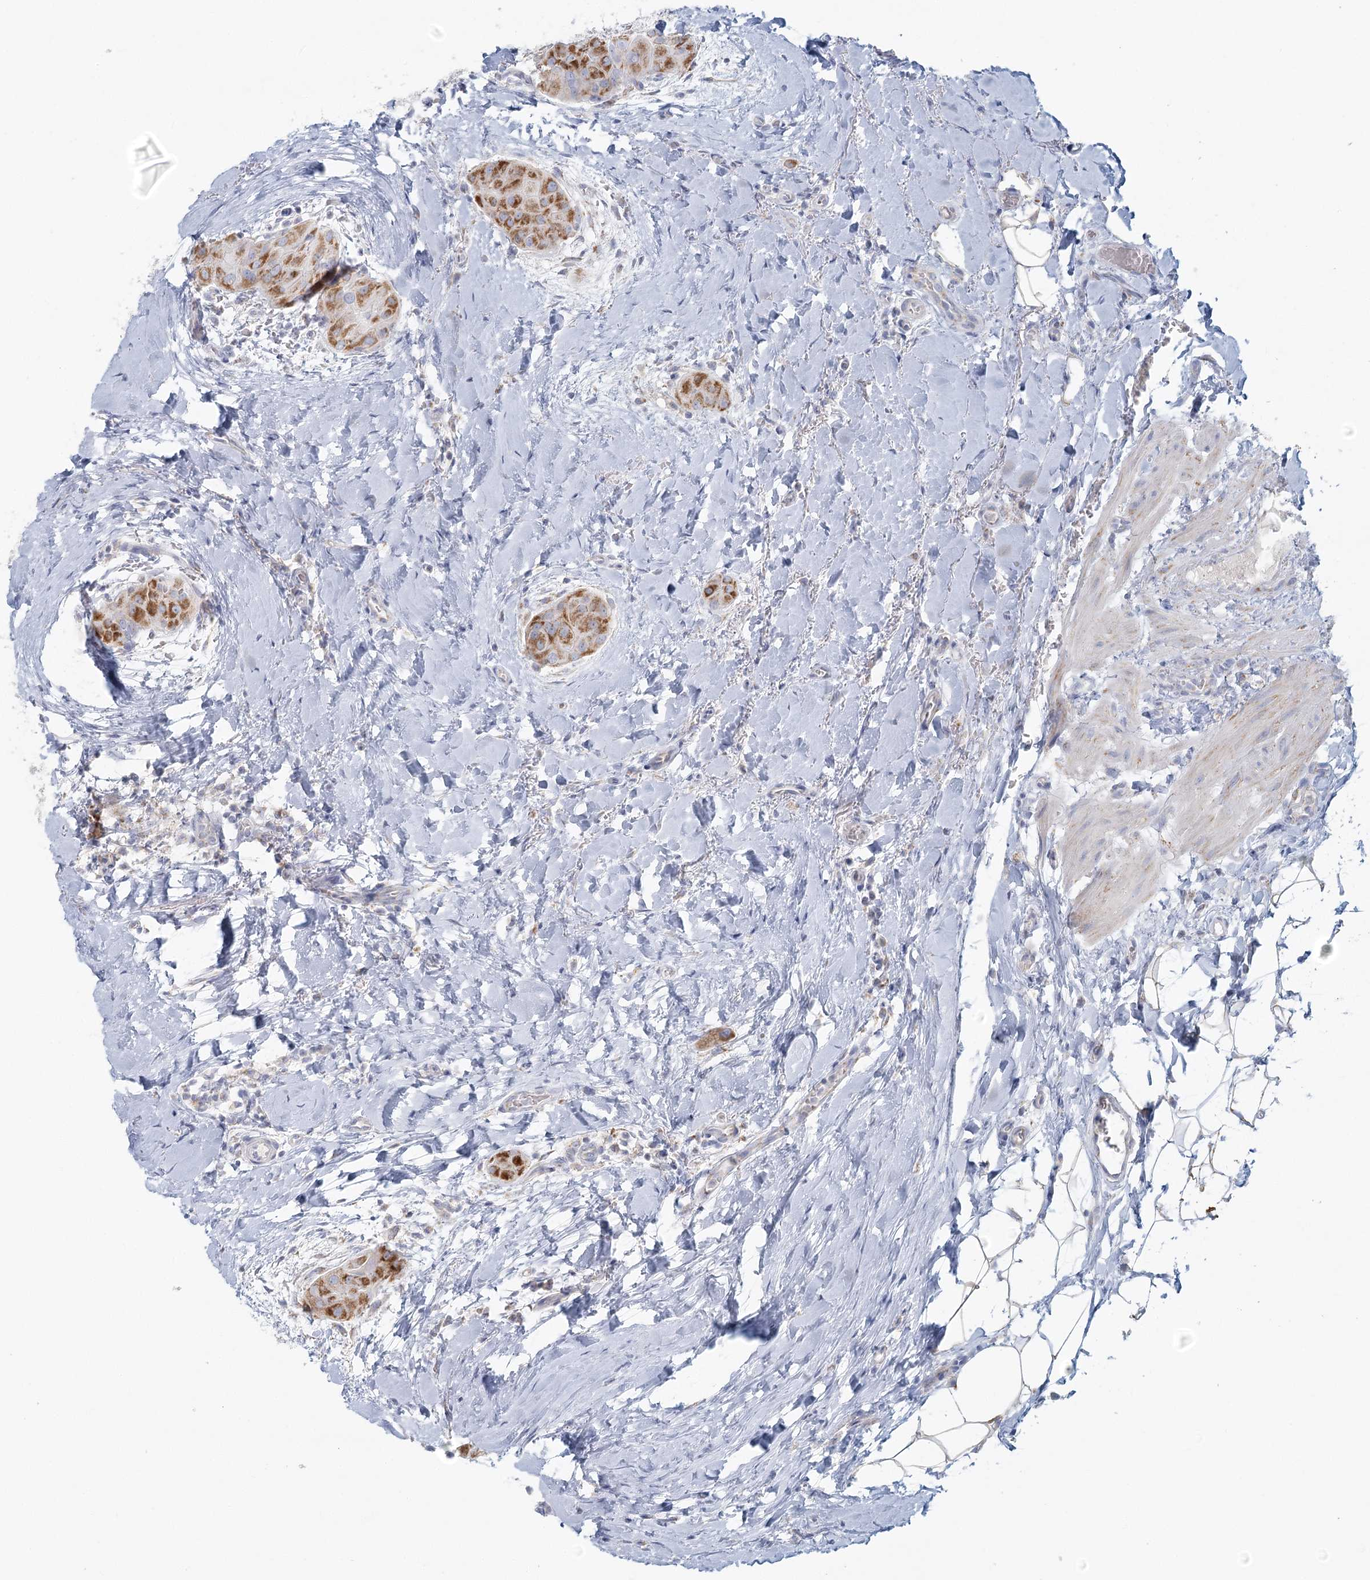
{"staining": {"intensity": "moderate", "quantity": ">75%", "location": "cytoplasmic/membranous"}, "tissue": "thyroid cancer", "cell_type": "Tumor cells", "image_type": "cancer", "snomed": [{"axis": "morphology", "description": "Papillary adenocarcinoma, NOS"}, {"axis": "topography", "description": "Thyroid gland"}], "caption": "Immunohistochemistry (DAB (3,3'-diaminobenzidine)) staining of thyroid papillary adenocarcinoma exhibits moderate cytoplasmic/membranous protein positivity in approximately >75% of tumor cells.", "gene": "BPHL", "patient": {"sex": "male", "age": 33}}